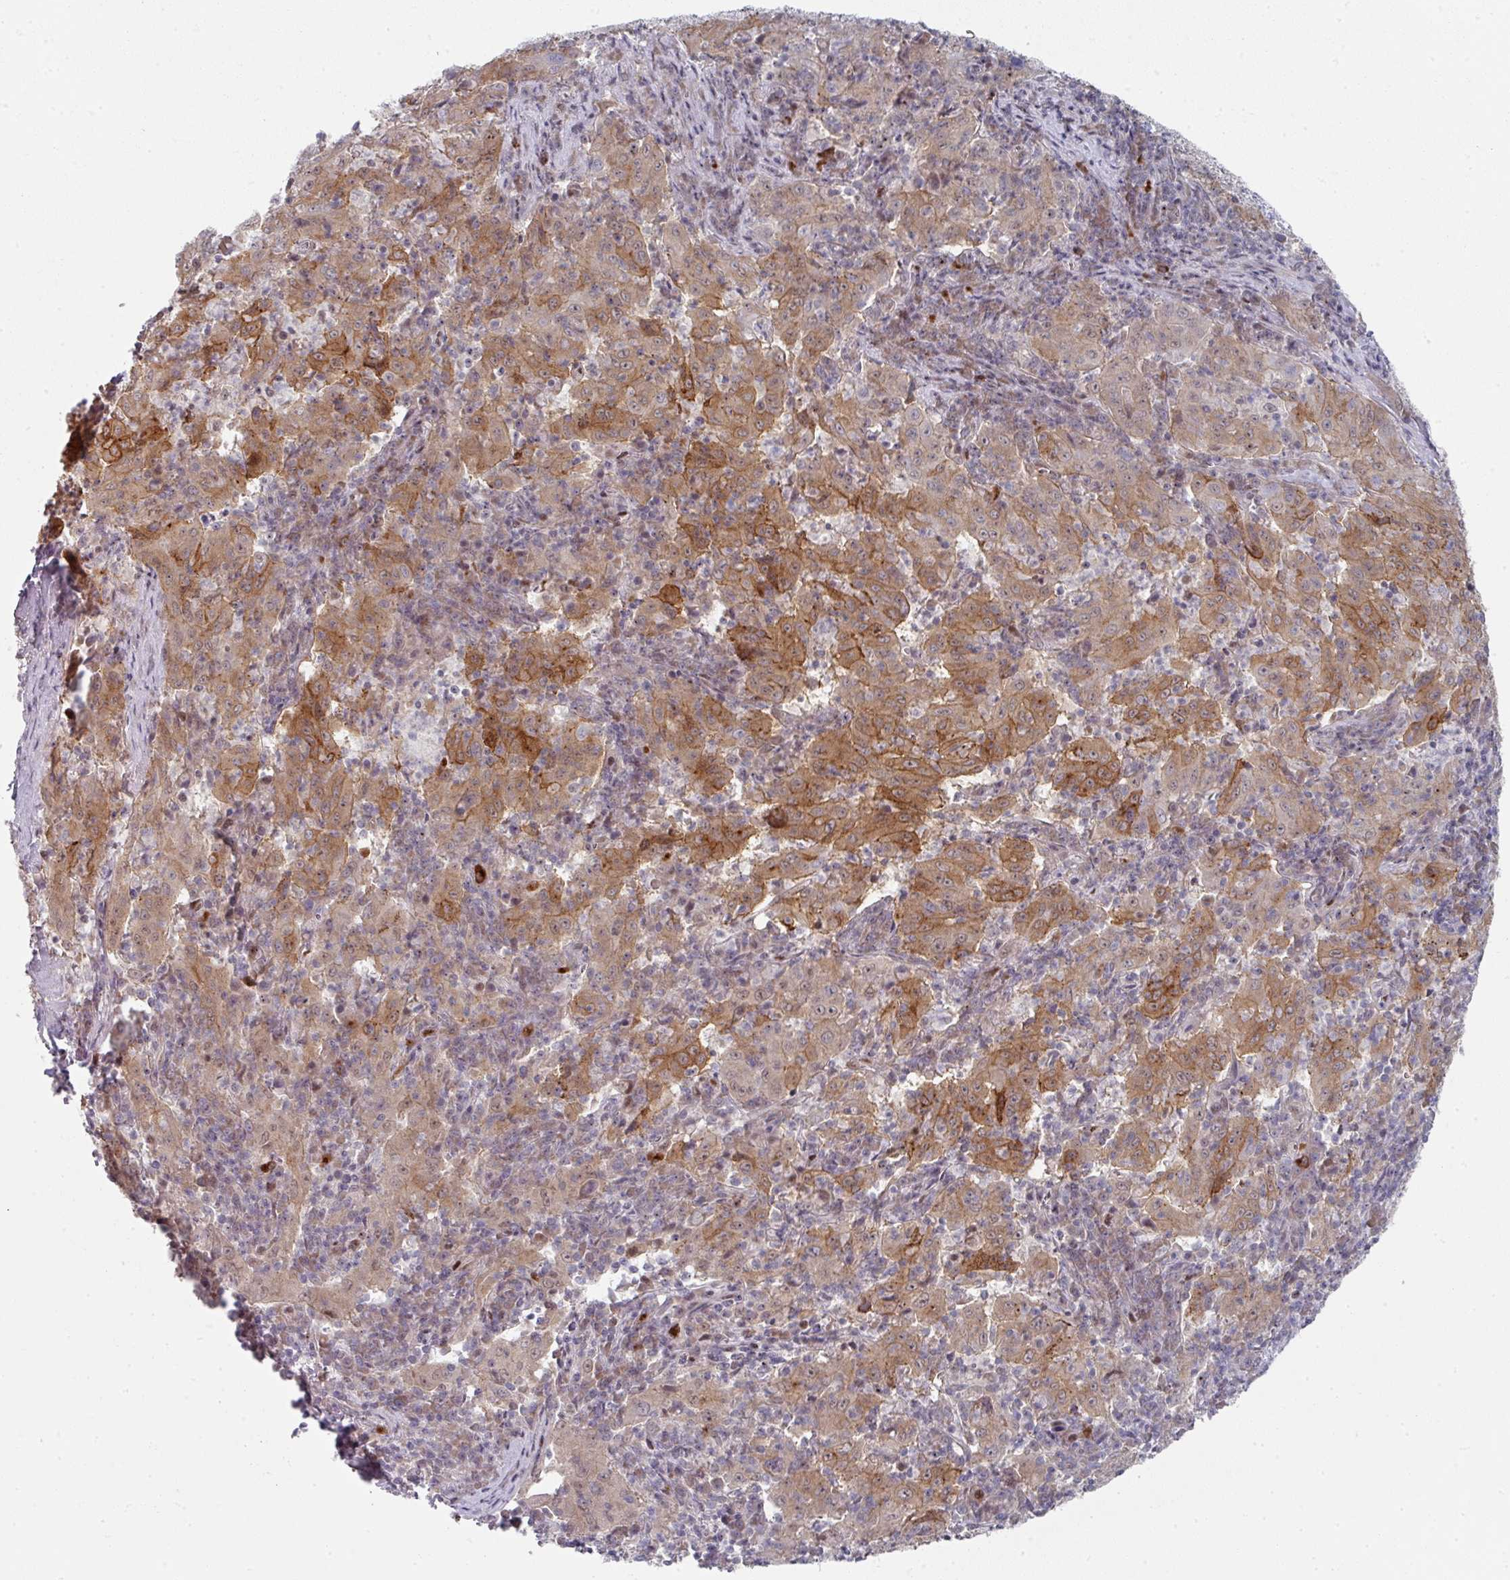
{"staining": {"intensity": "moderate", "quantity": ">75%", "location": "cytoplasmic/membranous"}, "tissue": "pancreatic cancer", "cell_type": "Tumor cells", "image_type": "cancer", "snomed": [{"axis": "morphology", "description": "Adenocarcinoma, NOS"}, {"axis": "topography", "description": "Pancreas"}], "caption": "Immunohistochemical staining of human pancreatic cancer reveals medium levels of moderate cytoplasmic/membranous expression in approximately >75% of tumor cells.", "gene": "TMCC1", "patient": {"sex": "male", "age": 63}}